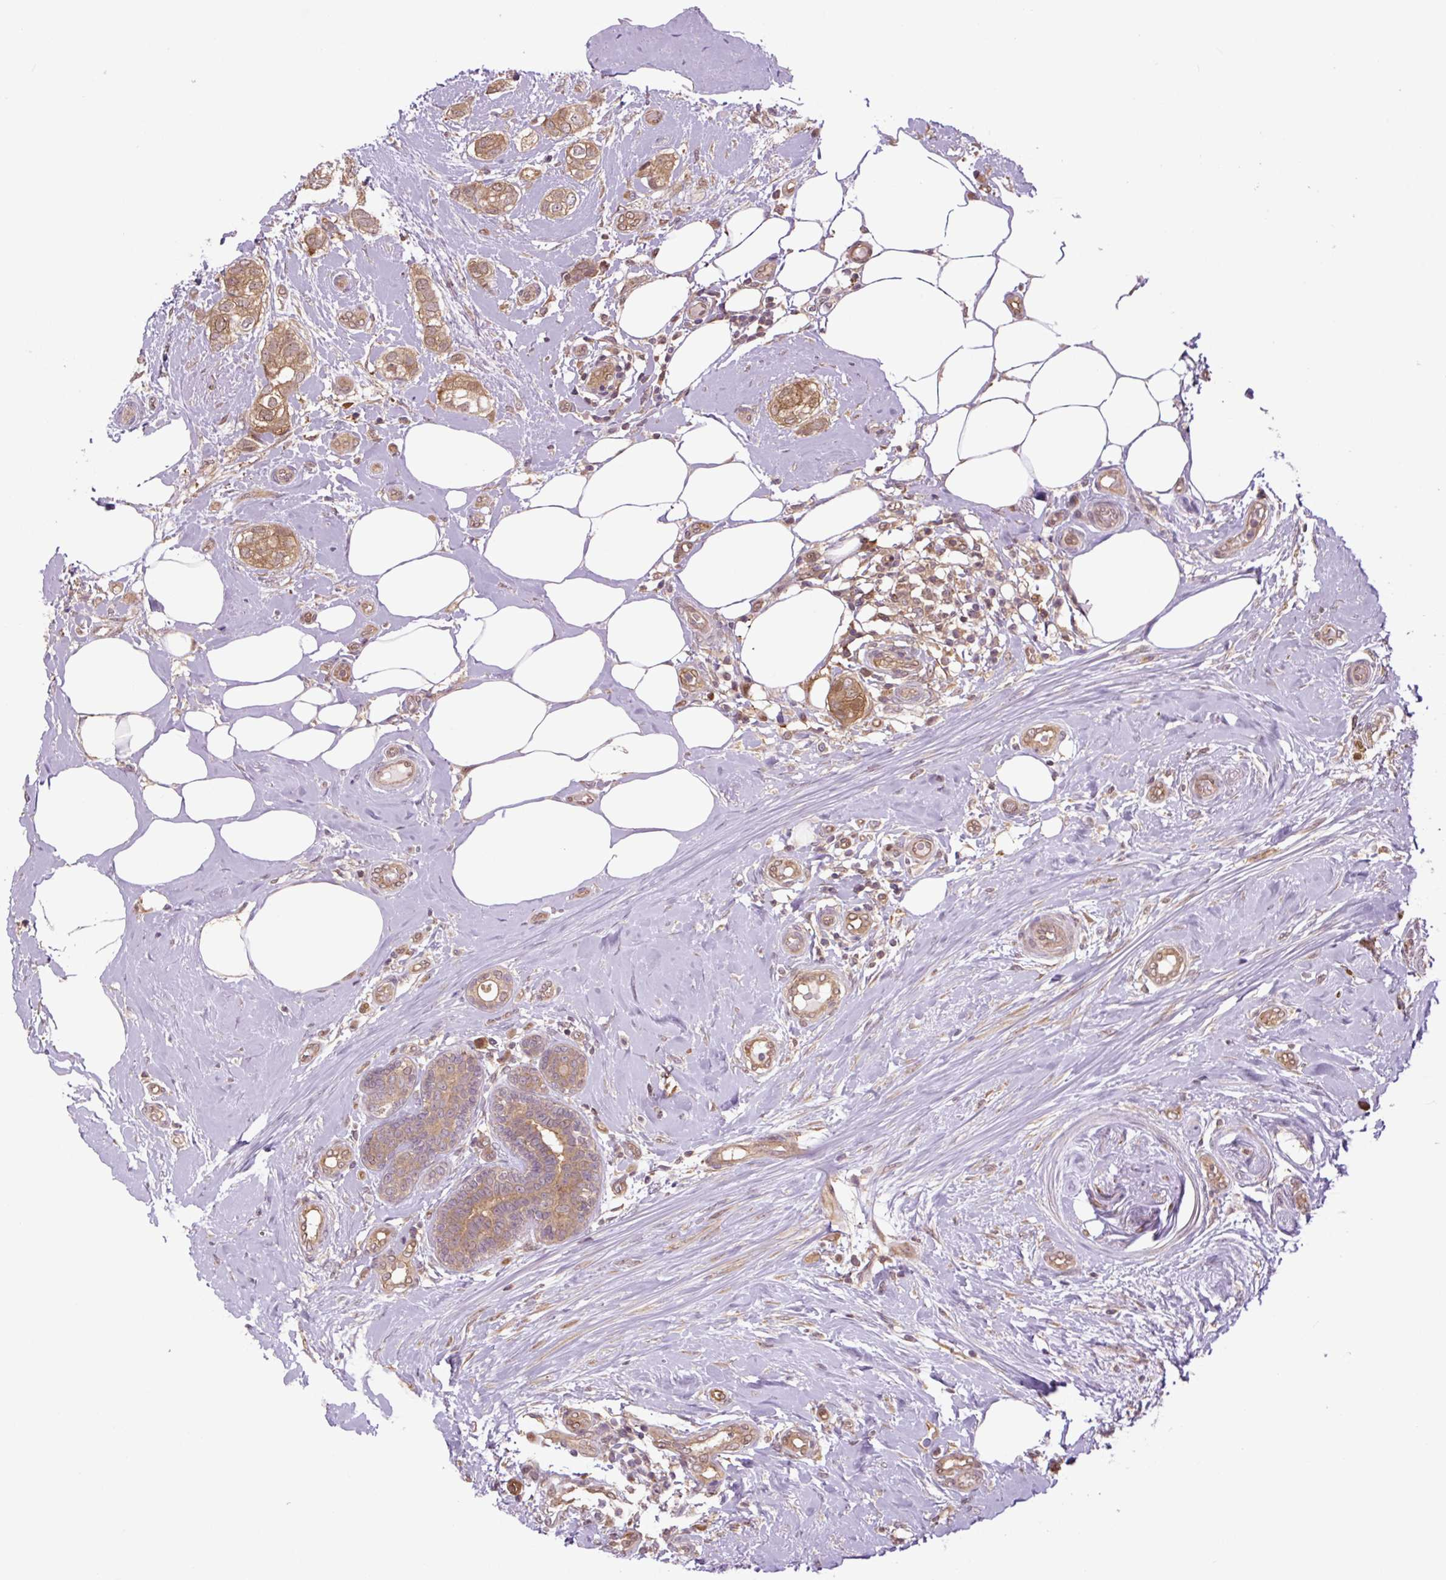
{"staining": {"intensity": "moderate", "quantity": ">75%", "location": "cytoplasmic/membranous"}, "tissue": "breast cancer", "cell_type": "Tumor cells", "image_type": "cancer", "snomed": [{"axis": "morphology", "description": "Duct carcinoma"}, {"axis": "topography", "description": "Breast"}], "caption": "A brown stain labels moderate cytoplasmic/membranous expression of a protein in breast cancer (infiltrating ductal carcinoma) tumor cells.", "gene": "TPT1", "patient": {"sex": "female", "age": 73}}